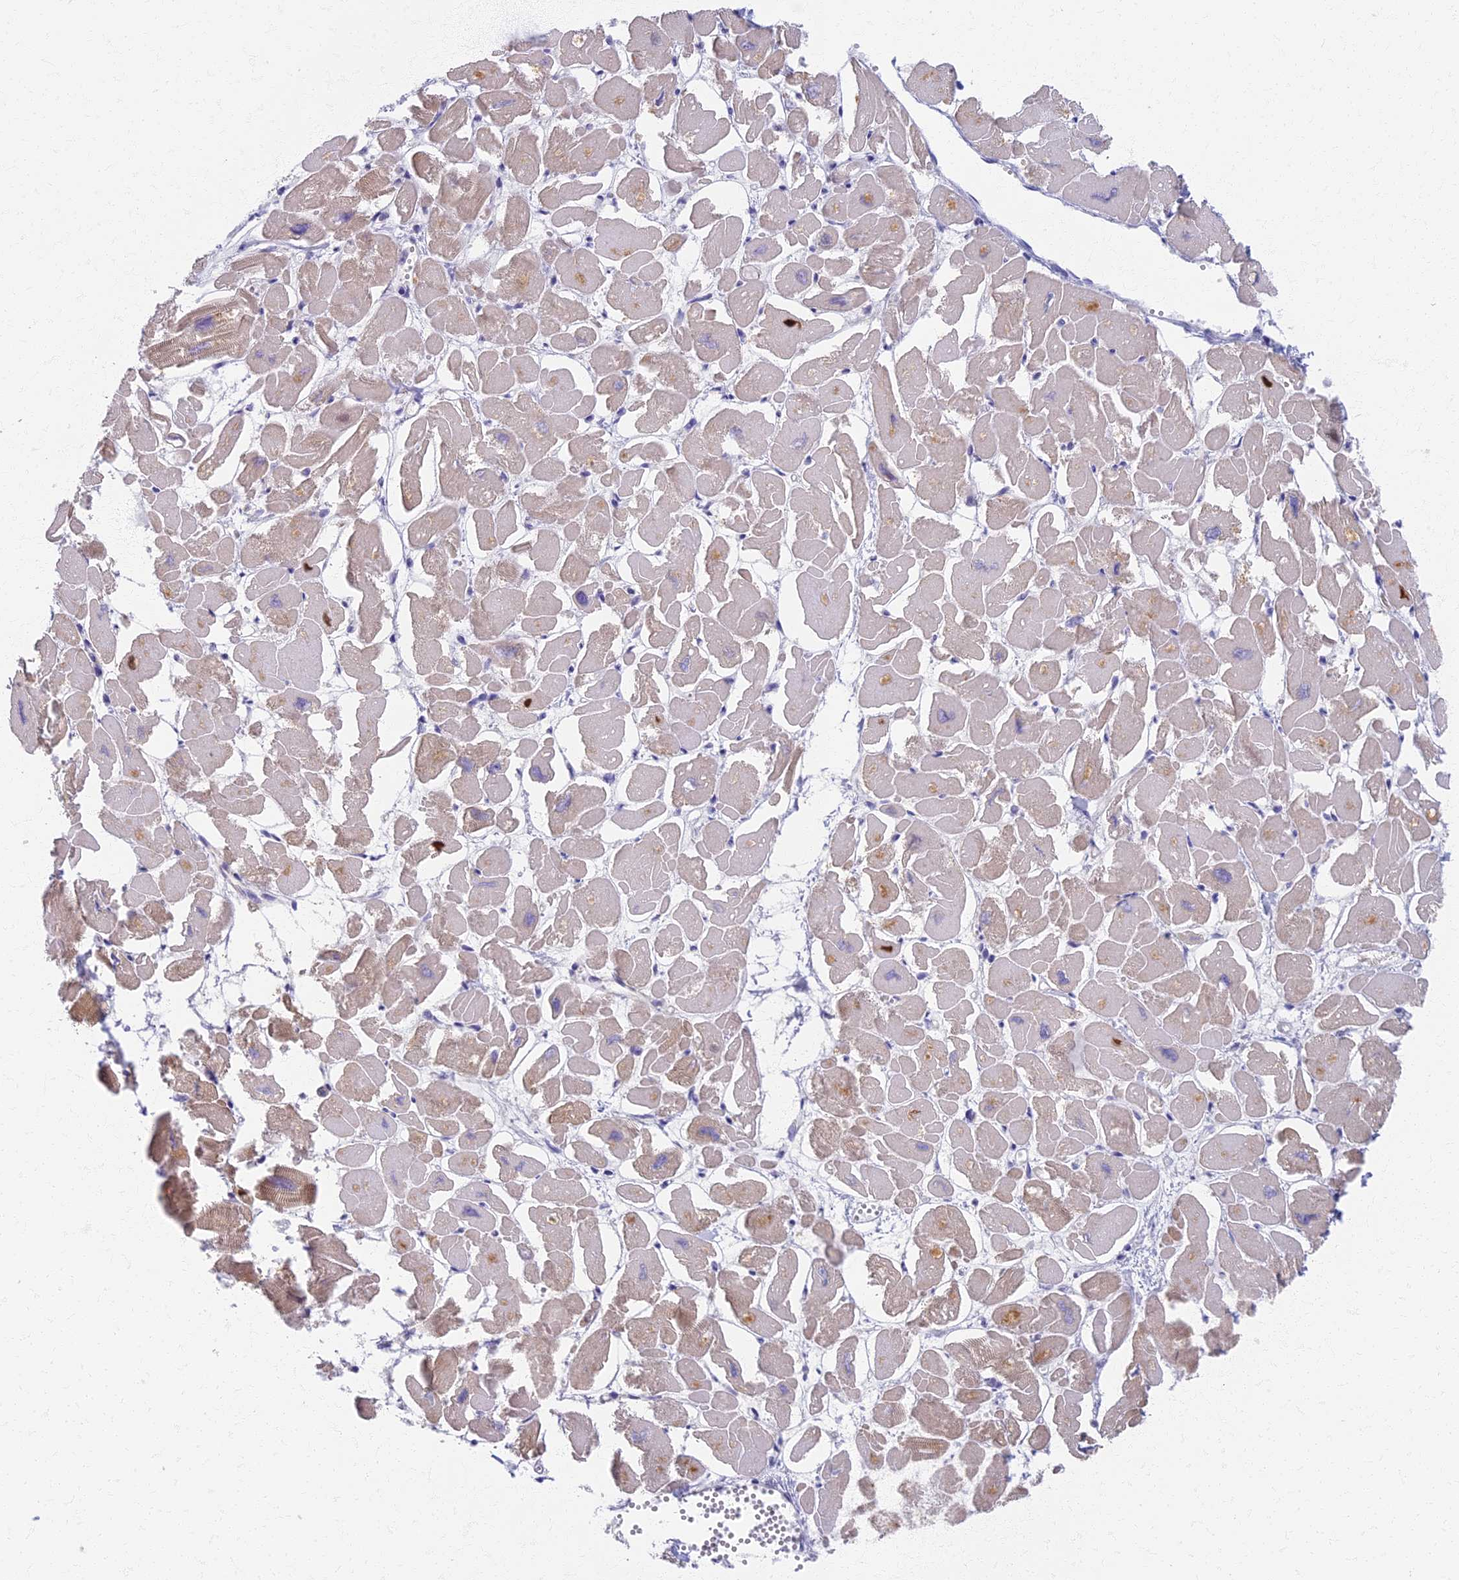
{"staining": {"intensity": "moderate", "quantity": "25%-75%", "location": "cytoplasmic/membranous"}, "tissue": "heart muscle", "cell_type": "Cardiomyocytes", "image_type": "normal", "snomed": [{"axis": "morphology", "description": "Normal tissue, NOS"}, {"axis": "topography", "description": "Heart"}], "caption": "Human heart muscle stained for a protein (brown) reveals moderate cytoplasmic/membranous positive staining in about 25%-75% of cardiomyocytes.", "gene": "AP4E1", "patient": {"sex": "male", "age": 54}}